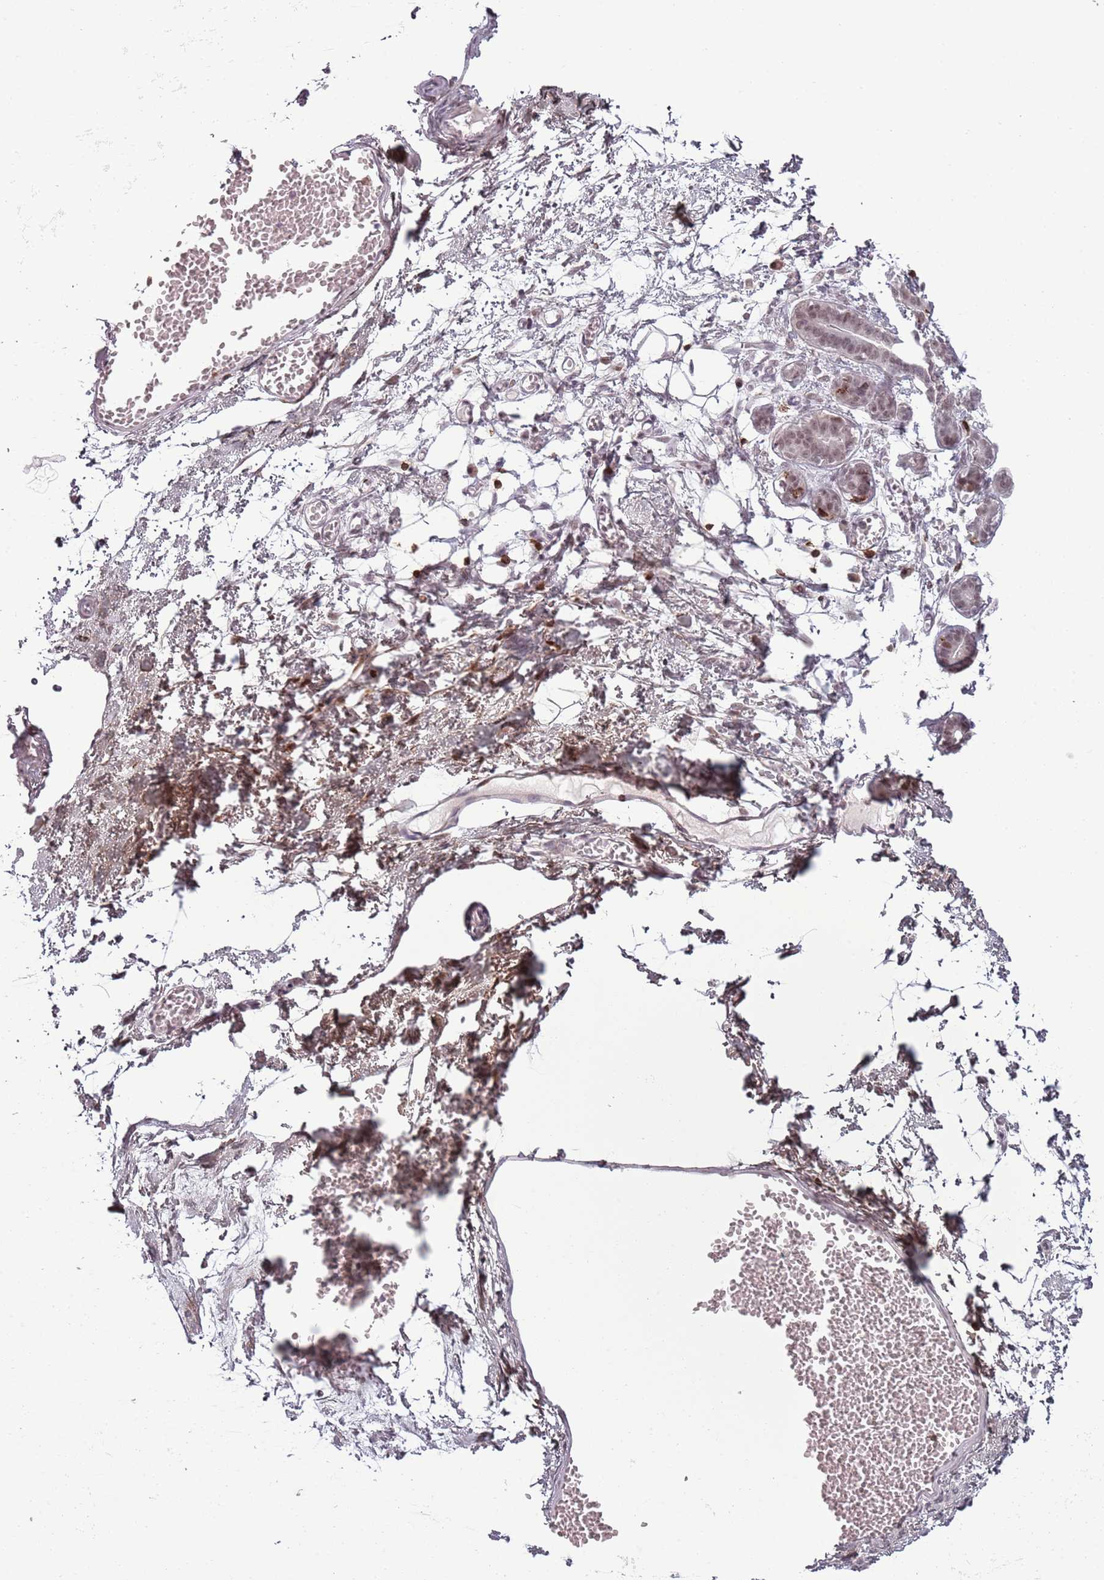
{"staining": {"intensity": "negative", "quantity": "none", "location": "none"}, "tissue": "breast", "cell_type": "Adipocytes", "image_type": "normal", "snomed": [{"axis": "morphology", "description": "Normal tissue, NOS"}, {"axis": "topography", "description": "Breast"}], "caption": "Protein analysis of normal breast displays no significant staining in adipocytes. (Brightfield microscopy of DAB immunohistochemistry (IHC) at high magnification).", "gene": "ZNF583", "patient": {"sex": "female", "age": 27}}